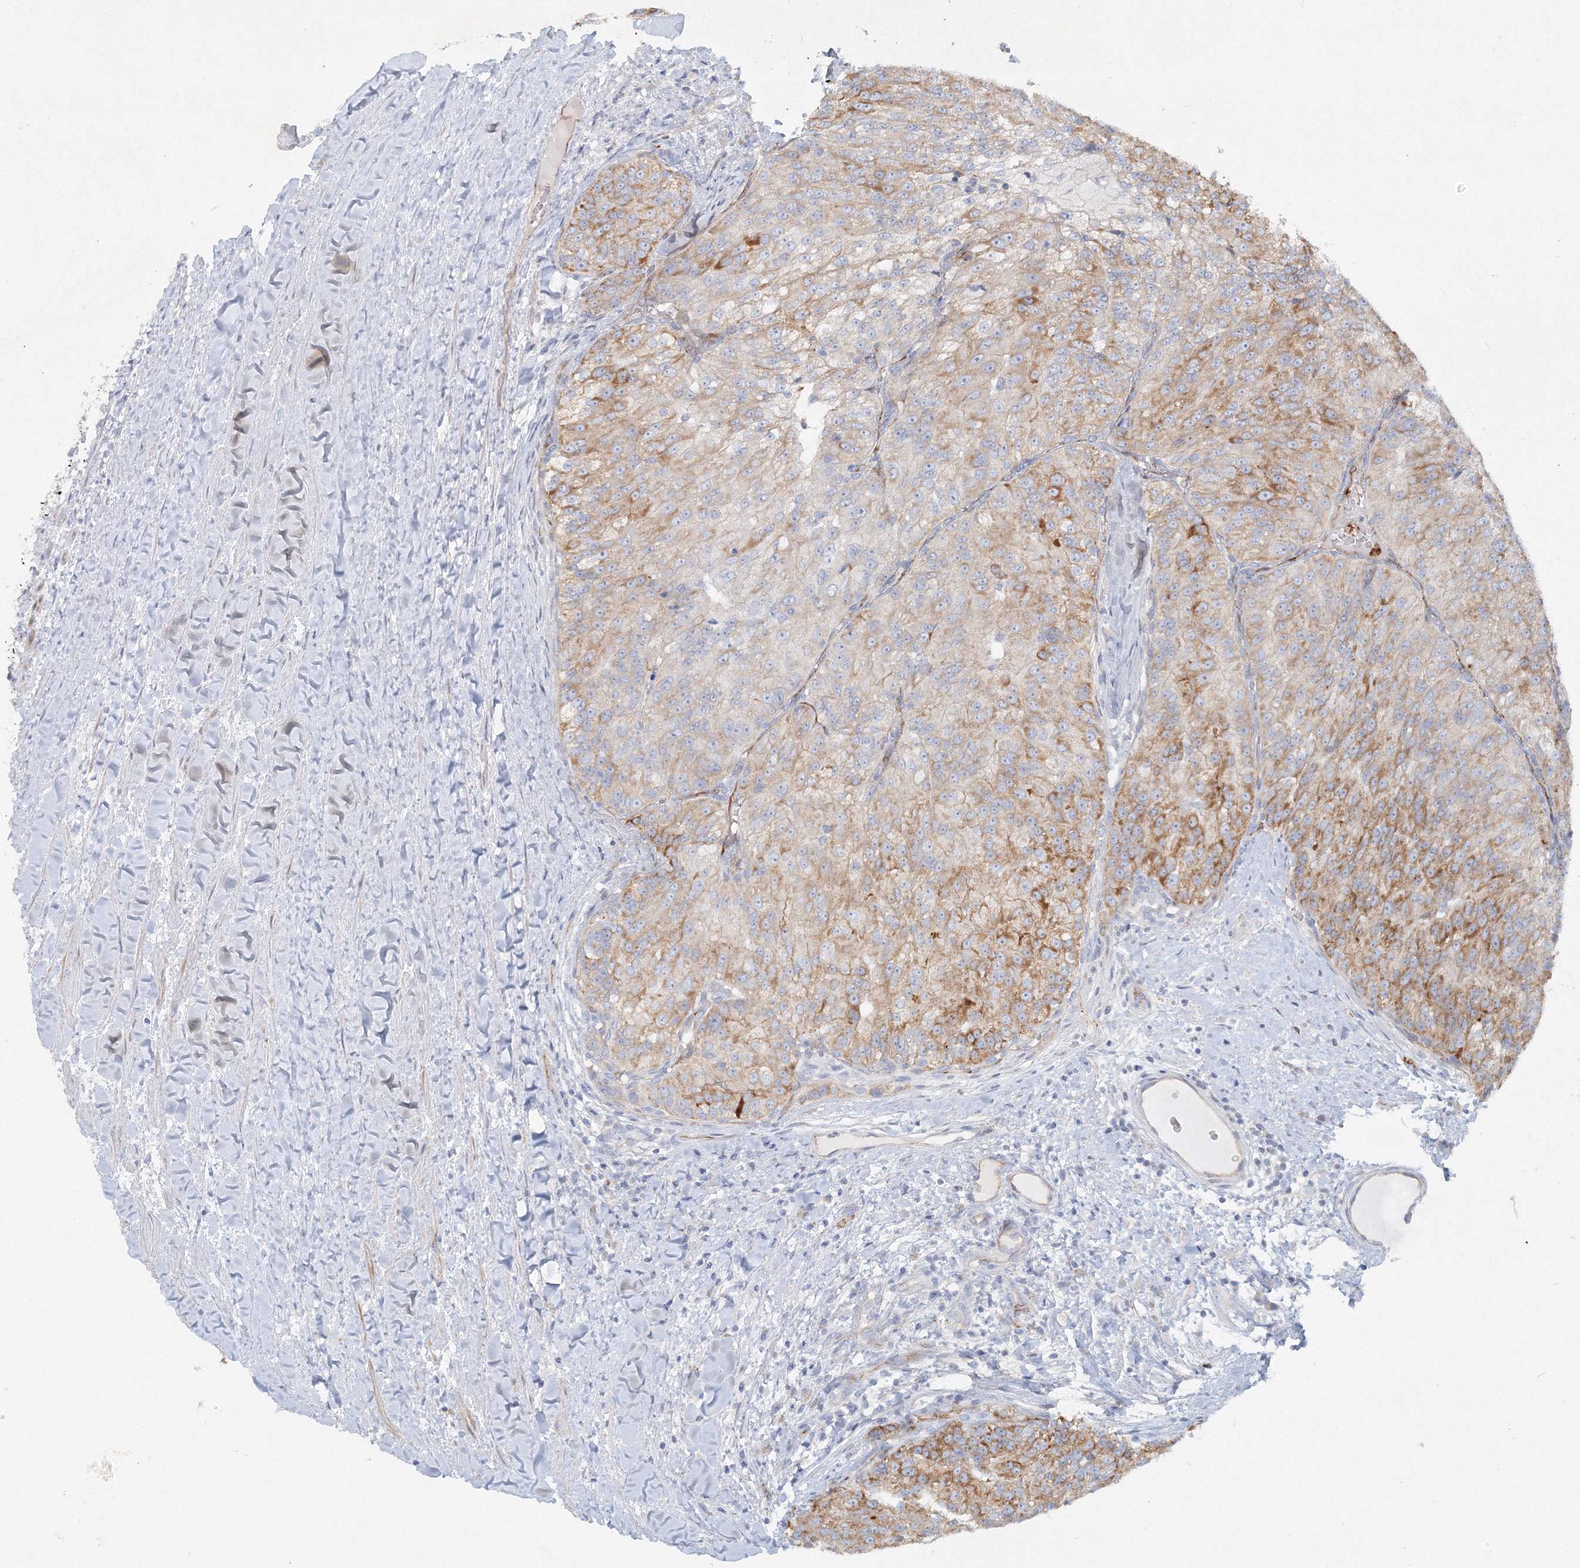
{"staining": {"intensity": "moderate", "quantity": ">75%", "location": "cytoplasmic/membranous"}, "tissue": "renal cancer", "cell_type": "Tumor cells", "image_type": "cancer", "snomed": [{"axis": "morphology", "description": "Adenocarcinoma, NOS"}, {"axis": "topography", "description": "Kidney"}], "caption": "Immunohistochemistry (IHC) histopathology image of human renal adenocarcinoma stained for a protein (brown), which displays medium levels of moderate cytoplasmic/membranous expression in about >75% of tumor cells.", "gene": "DNAH1", "patient": {"sex": "female", "age": 63}}